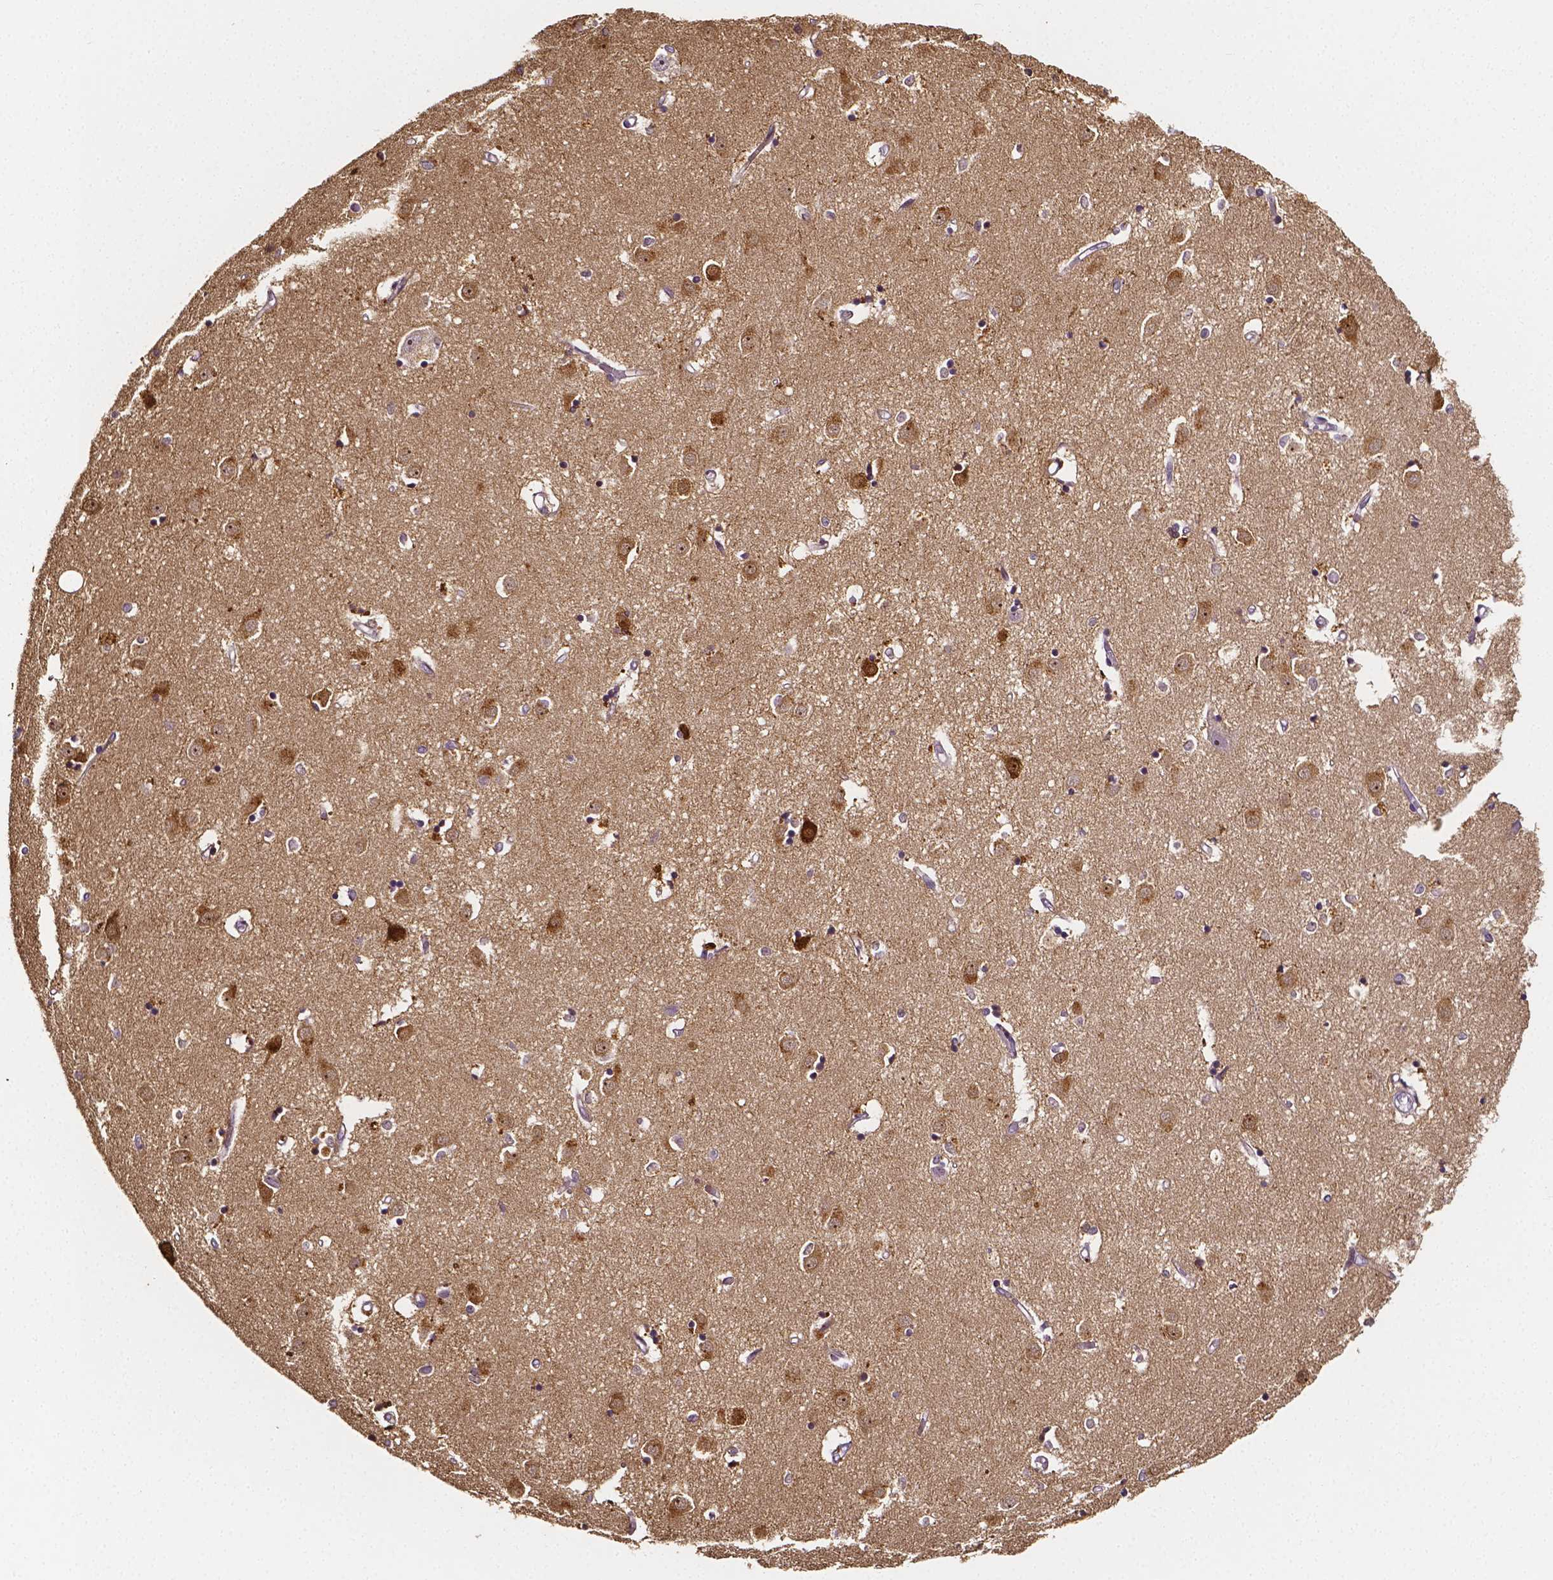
{"staining": {"intensity": "moderate", "quantity": ">75%", "location": "cytoplasmic/membranous"}, "tissue": "caudate", "cell_type": "Glial cells", "image_type": "normal", "snomed": [{"axis": "morphology", "description": "Normal tissue, NOS"}, {"axis": "topography", "description": "Lateral ventricle wall"}], "caption": "Glial cells reveal medium levels of moderate cytoplasmic/membranous positivity in about >75% of cells in unremarkable caudate.", "gene": "NRGN", "patient": {"sex": "male", "age": 54}}